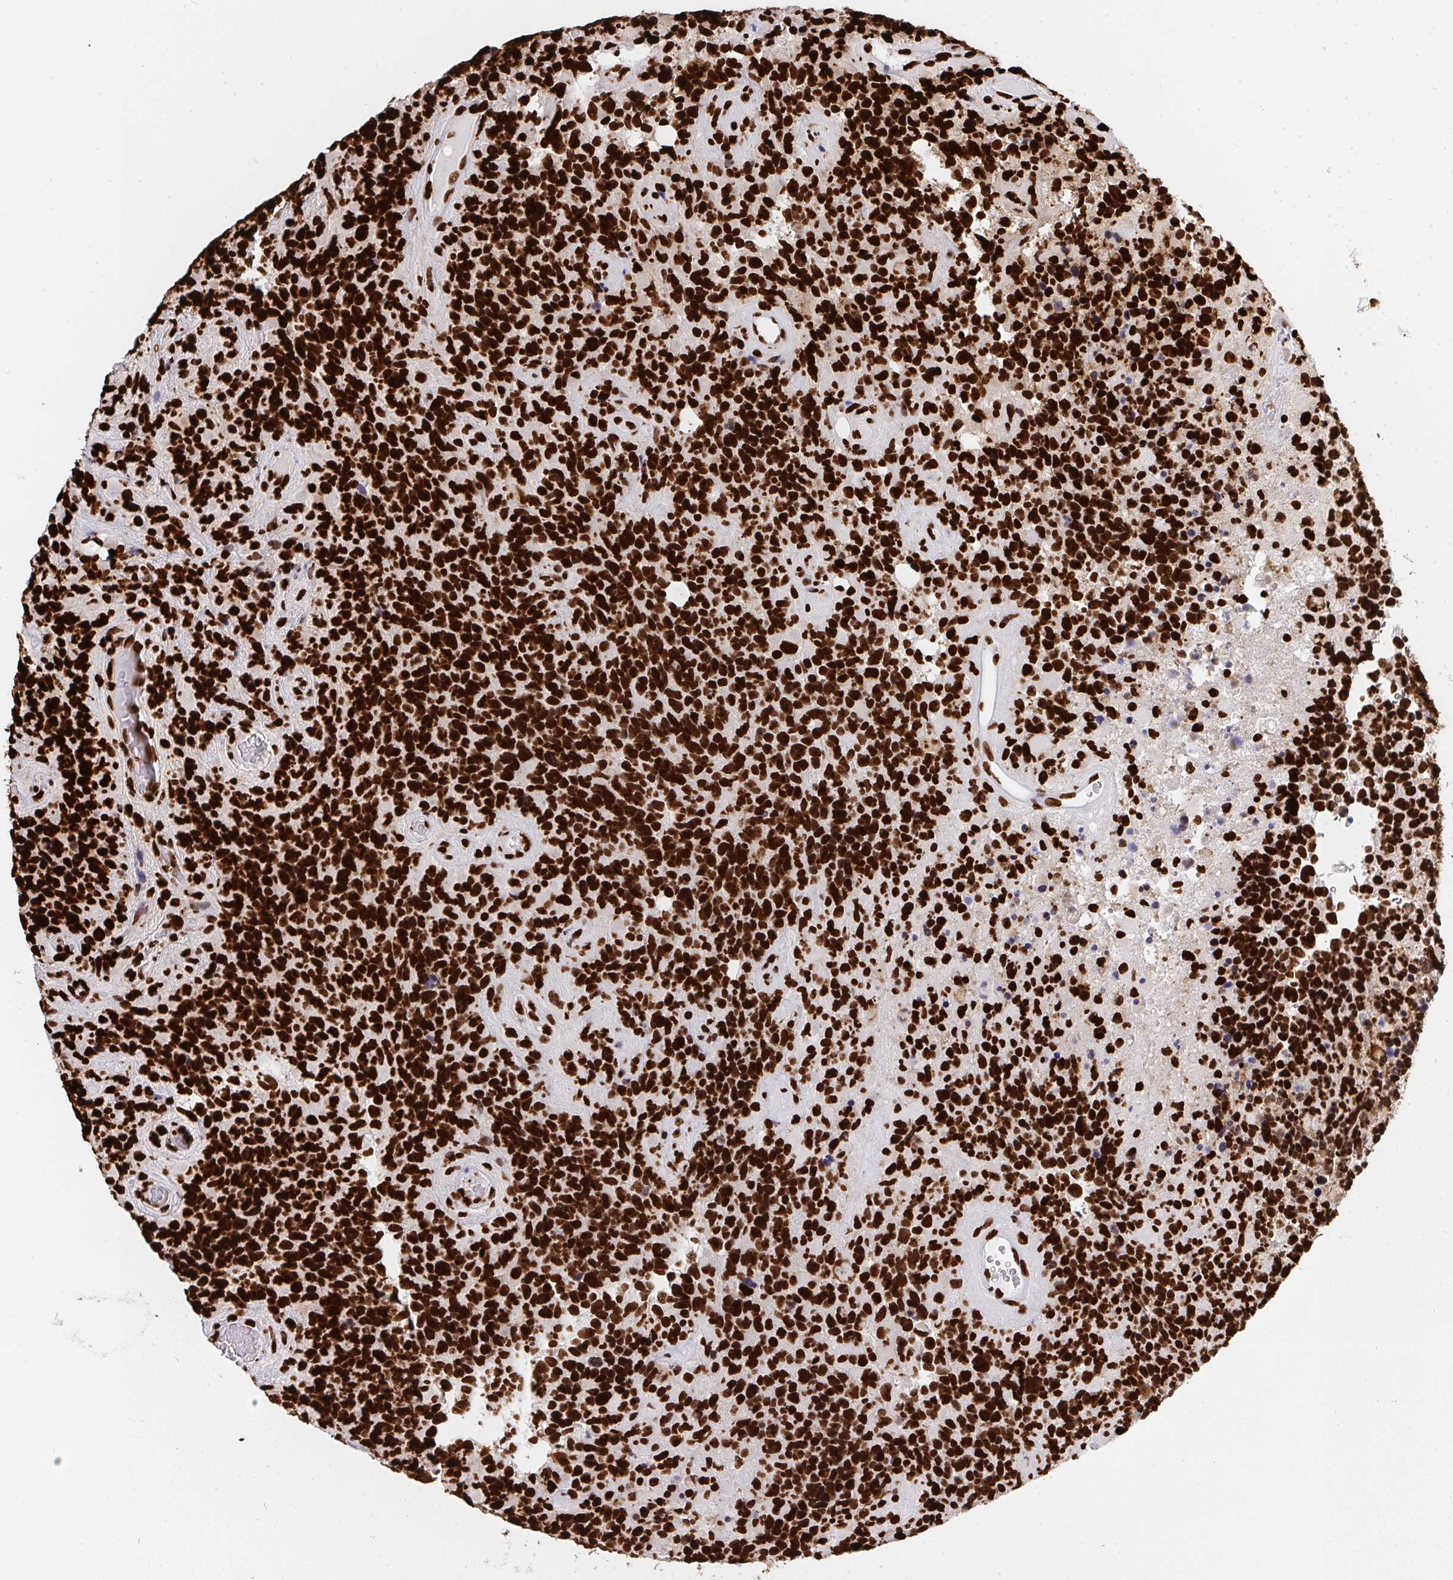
{"staining": {"intensity": "strong", "quantity": ">75%", "location": "nuclear"}, "tissue": "glioma", "cell_type": "Tumor cells", "image_type": "cancer", "snomed": [{"axis": "morphology", "description": "Glioma, malignant, High grade"}, {"axis": "topography", "description": "Brain"}], "caption": "Immunohistochemistry (IHC) (DAB (3,3'-diaminobenzidine)) staining of high-grade glioma (malignant) shows strong nuclear protein expression in approximately >75% of tumor cells. (IHC, brightfield microscopy, high magnification).", "gene": "HNRNPL", "patient": {"sex": "female", "age": 40}}